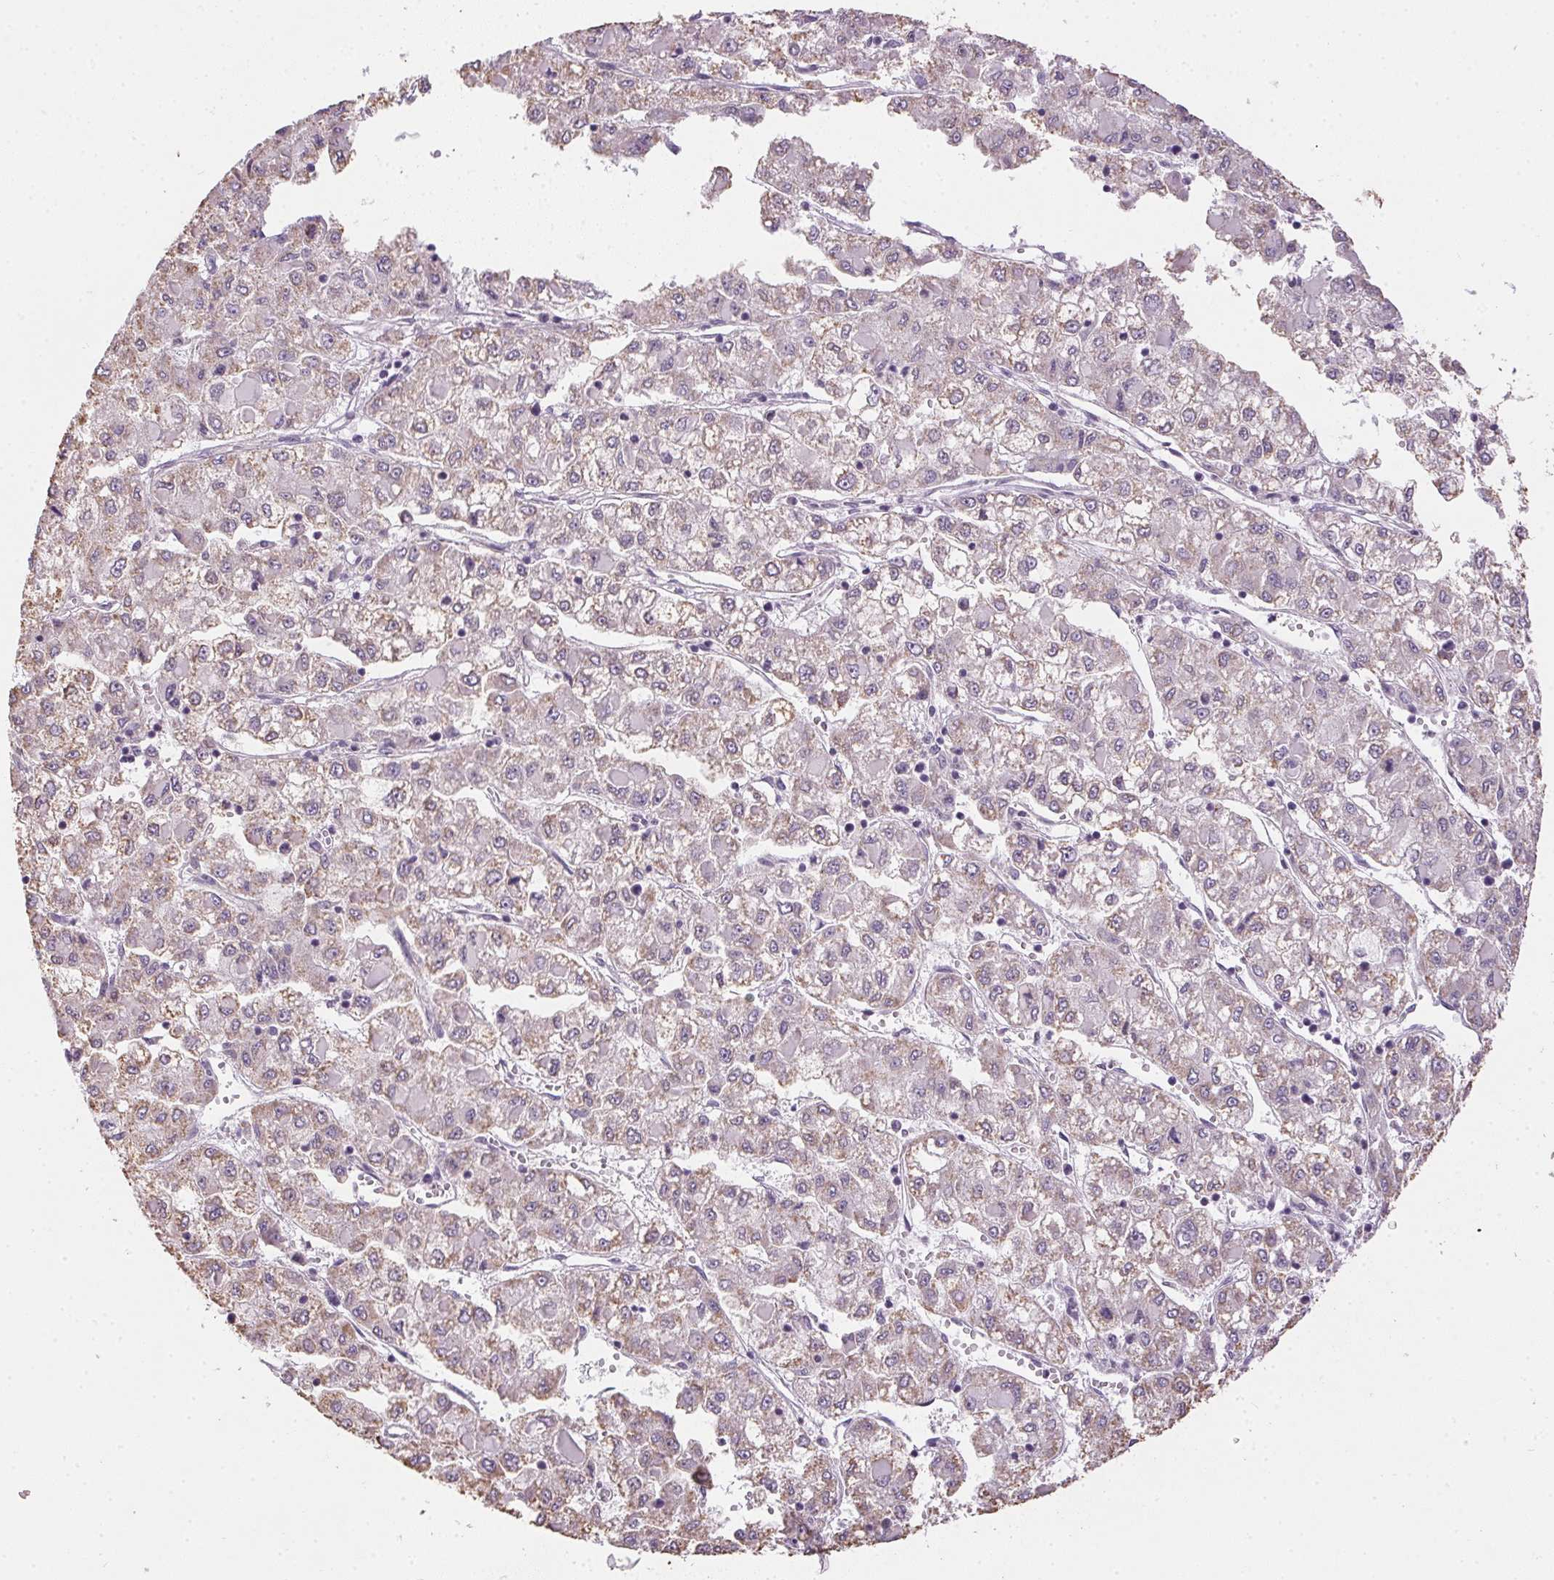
{"staining": {"intensity": "weak", "quantity": "<25%", "location": "cytoplasmic/membranous"}, "tissue": "liver cancer", "cell_type": "Tumor cells", "image_type": "cancer", "snomed": [{"axis": "morphology", "description": "Carcinoma, Hepatocellular, NOS"}, {"axis": "topography", "description": "Liver"}], "caption": "A histopathology image of liver hepatocellular carcinoma stained for a protein demonstrates no brown staining in tumor cells.", "gene": "SPACA9", "patient": {"sex": "male", "age": 40}}